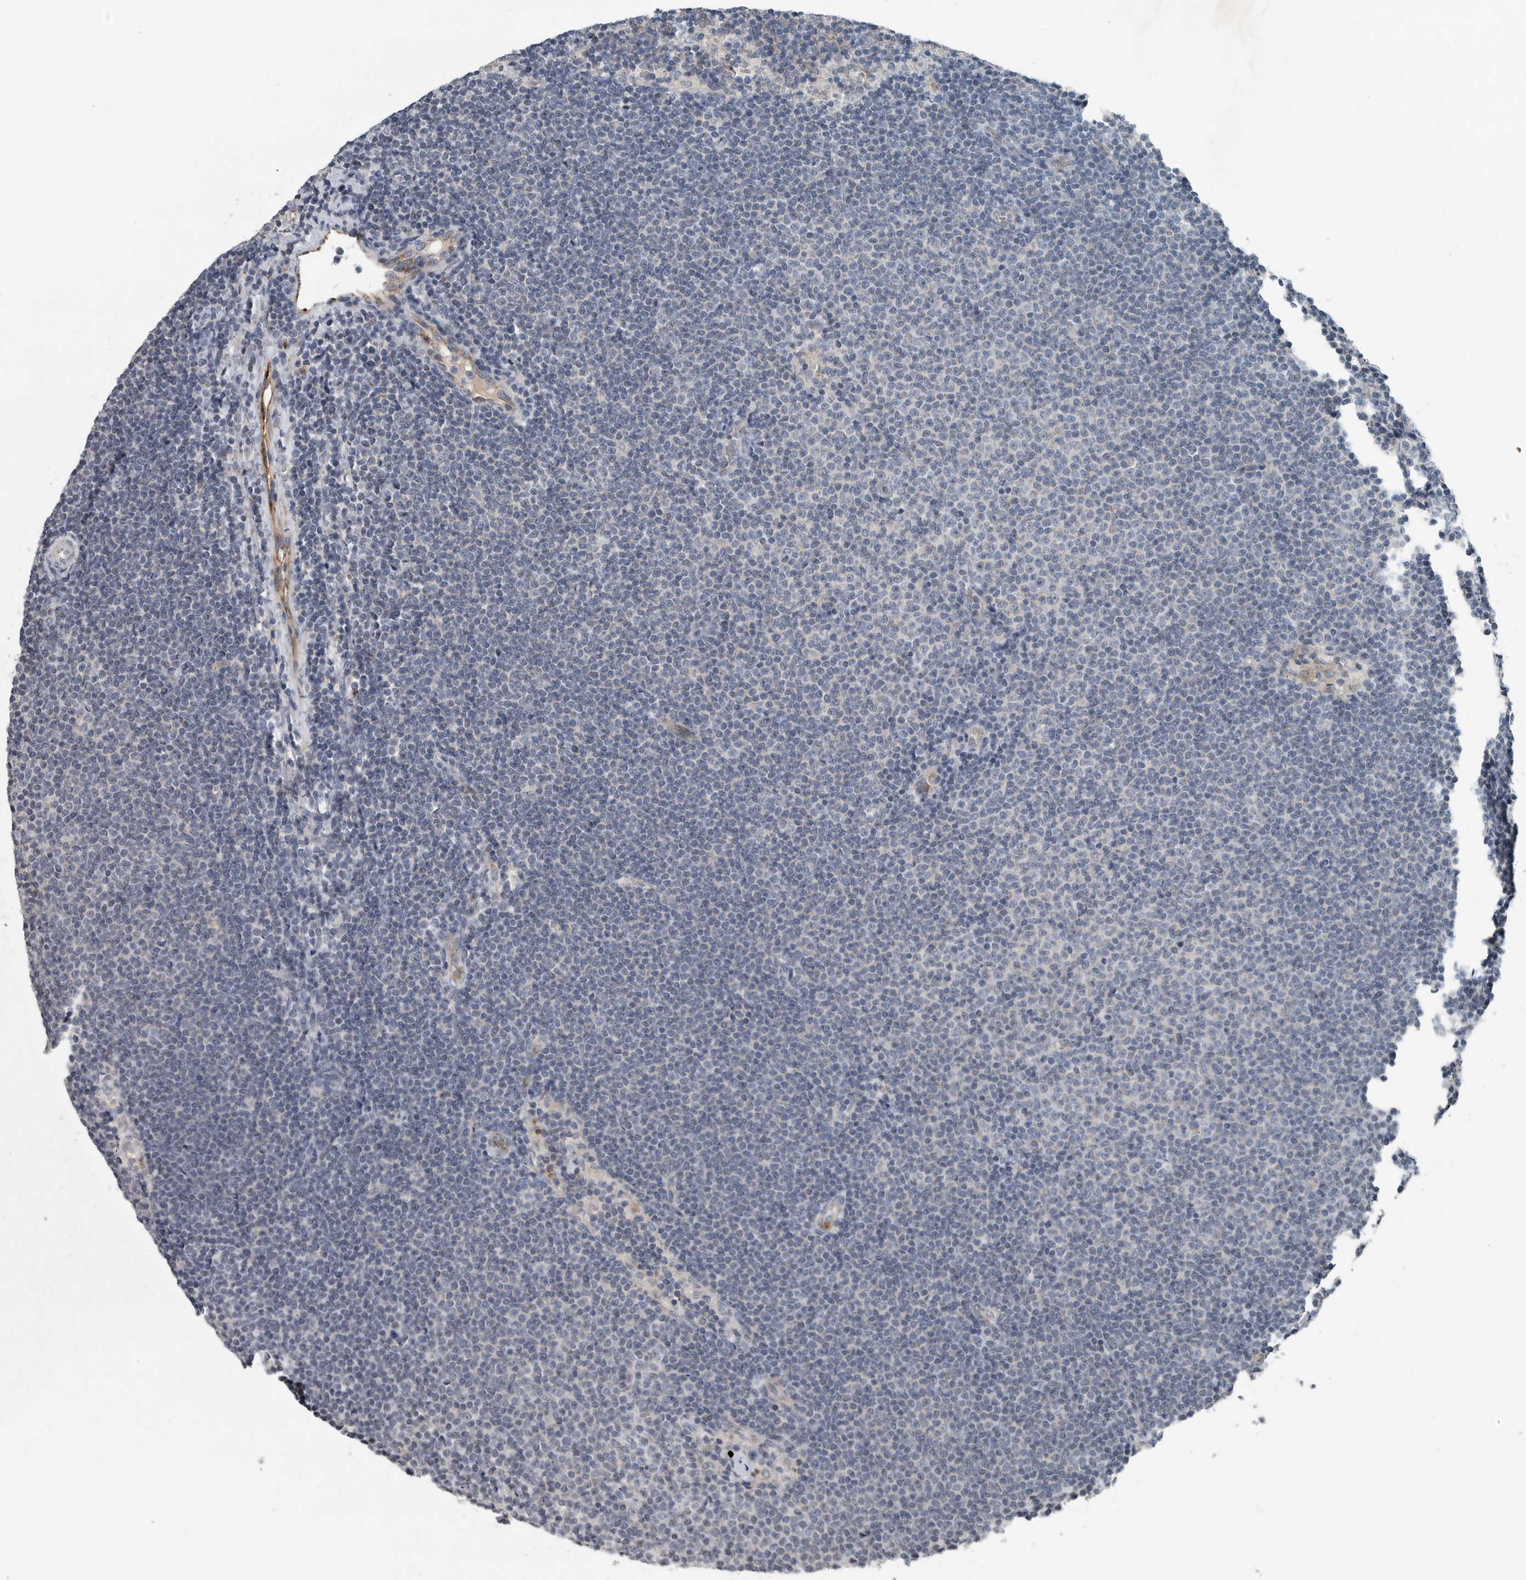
{"staining": {"intensity": "negative", "quantity": "none", "location": "none"}, "tissue": "lymphoma", "cell_type": "Tumor cells", "image_type": "cancer", "snomed": [{"axis": "morphology", "description": "Malignant lymphoma, non-Hodgkin's type, Low grade"}, {"axis": "topography", "description": "Lymph node"}], "caption": "An immunohistochemistry (IHC) photomicrograph of lymphoma is shown. There is no staining in tumor cells of lymphoma. (DAB IHC with hematoxylin counter stain).", "gene": "MPP3", "patient": {"sex": "female", "age": 53}}